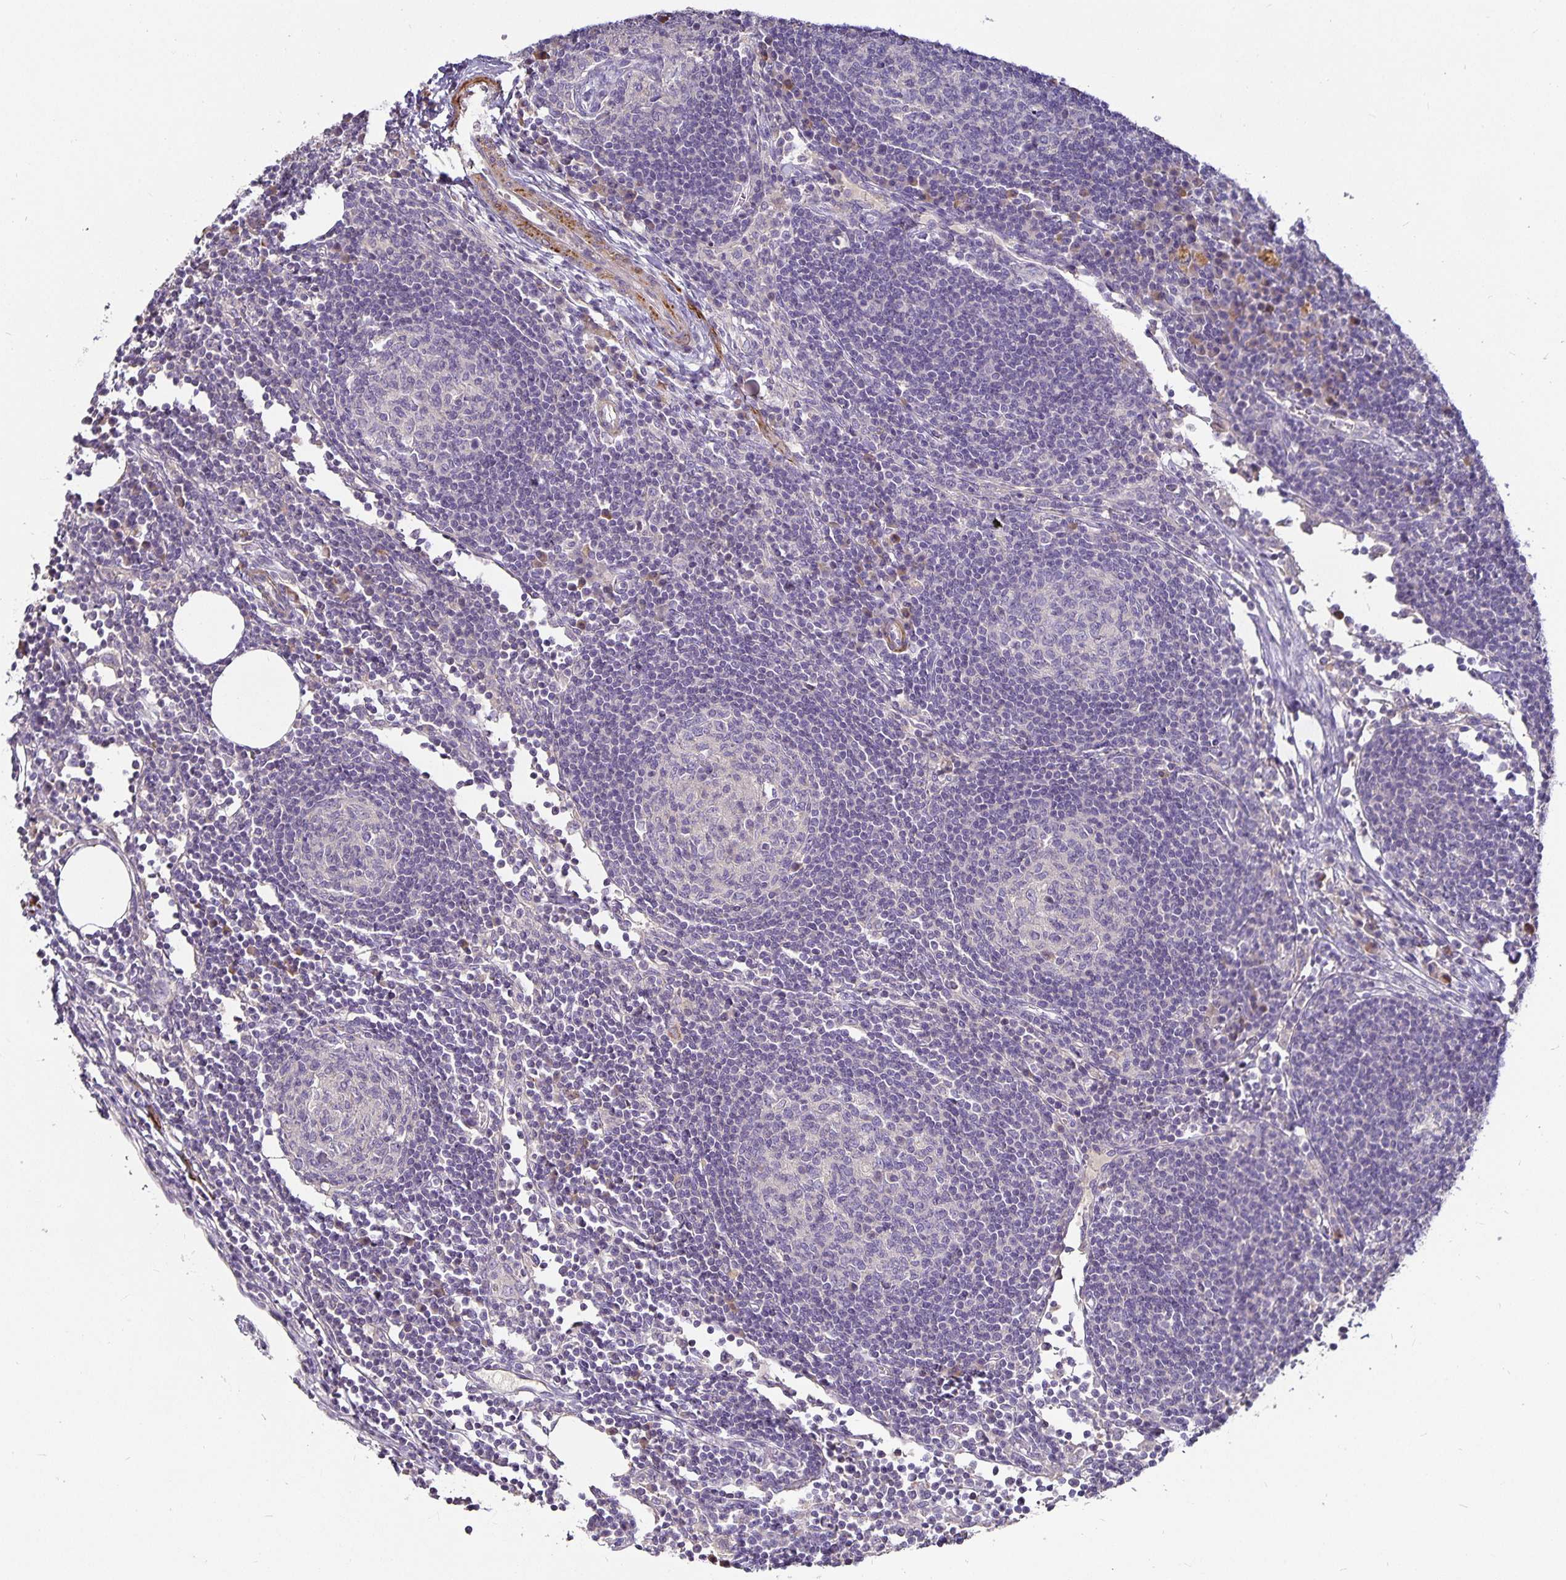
{"staining": {"intensity": "negative", "quantity": "none", "location": "none"}, "tissue": "lymph node", "cell_type": "Germinal center cells", "image_type": "normal", "snomed": [{"axis": "morphology", "description": "Normal tissue, NOS"}, {"axis": "topography", "description": "Lymph node"}], "caption": "Immunohistochemical staining of benign lymph node demonstrates no significant expression in germinal center cells. The staining is performed using DAB brown chromogen with nuclei counter-stained in using hematoxylin.", "gene": "CA12", "patient": {"sex": "male", "age": 67}}